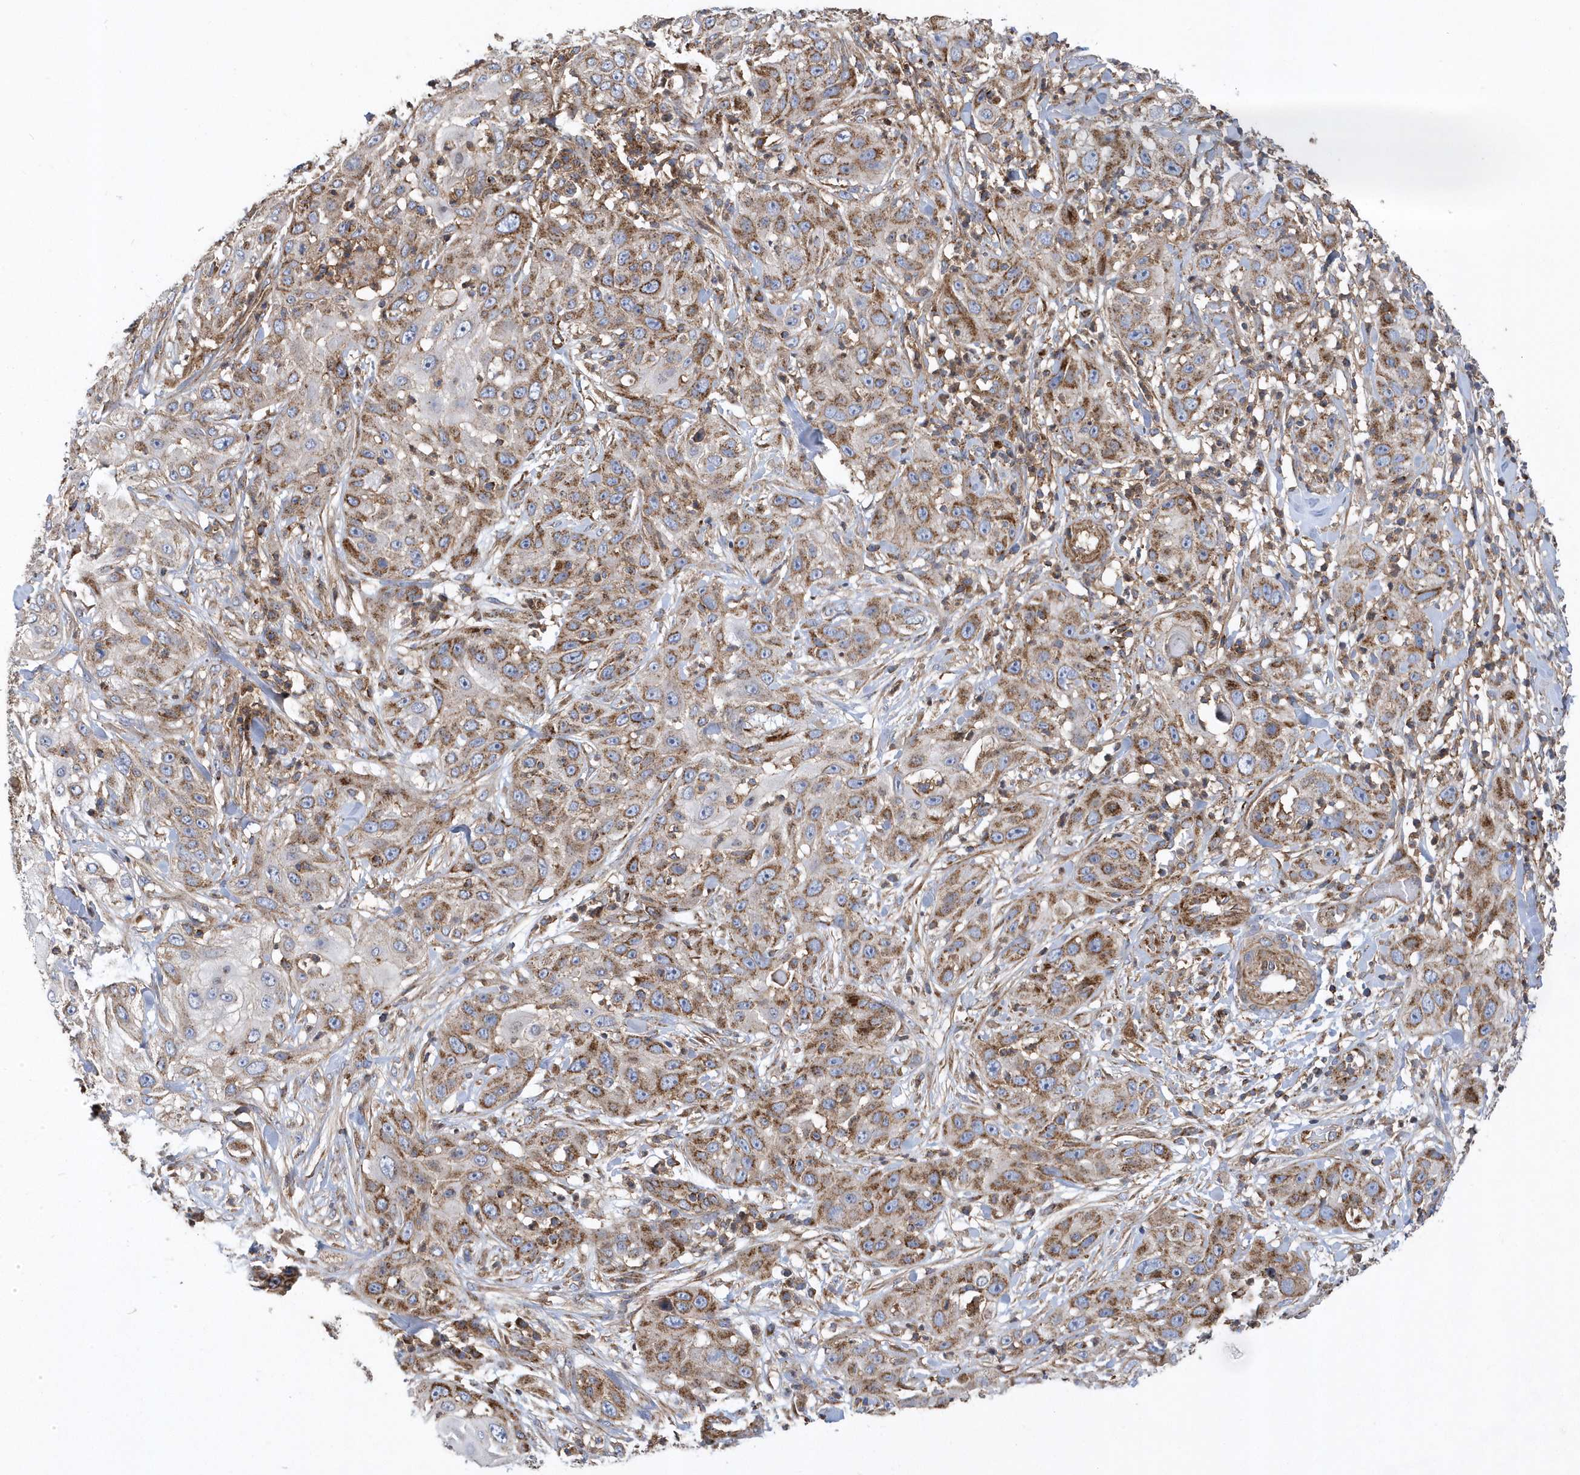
{"staining": {"intensity": "moderate", "quantity": ">75%", "location": "cytoplasmic/membranous"}, "tissue": "skin cancer", "cell_type": "Tumor cells", "image_type": "cancer", "snomed": [{"axis": "morphology", "description": "Squamous cell carcinoma, NOS"}, {"axis": "topography", "description": "Skin"}], "caption": "This histopathology image demonstrates skin cancer (squamous cell carcinoma) stained with immunohistochemistry (IHC) to label a protein in brown. The cytoplasmic/membranous of tumor cells show moderate positivity for the protein. Nuclei are counter-stained blue.", "gene": "TRAIP", "patient": {"sex": "female", "age": 44}}